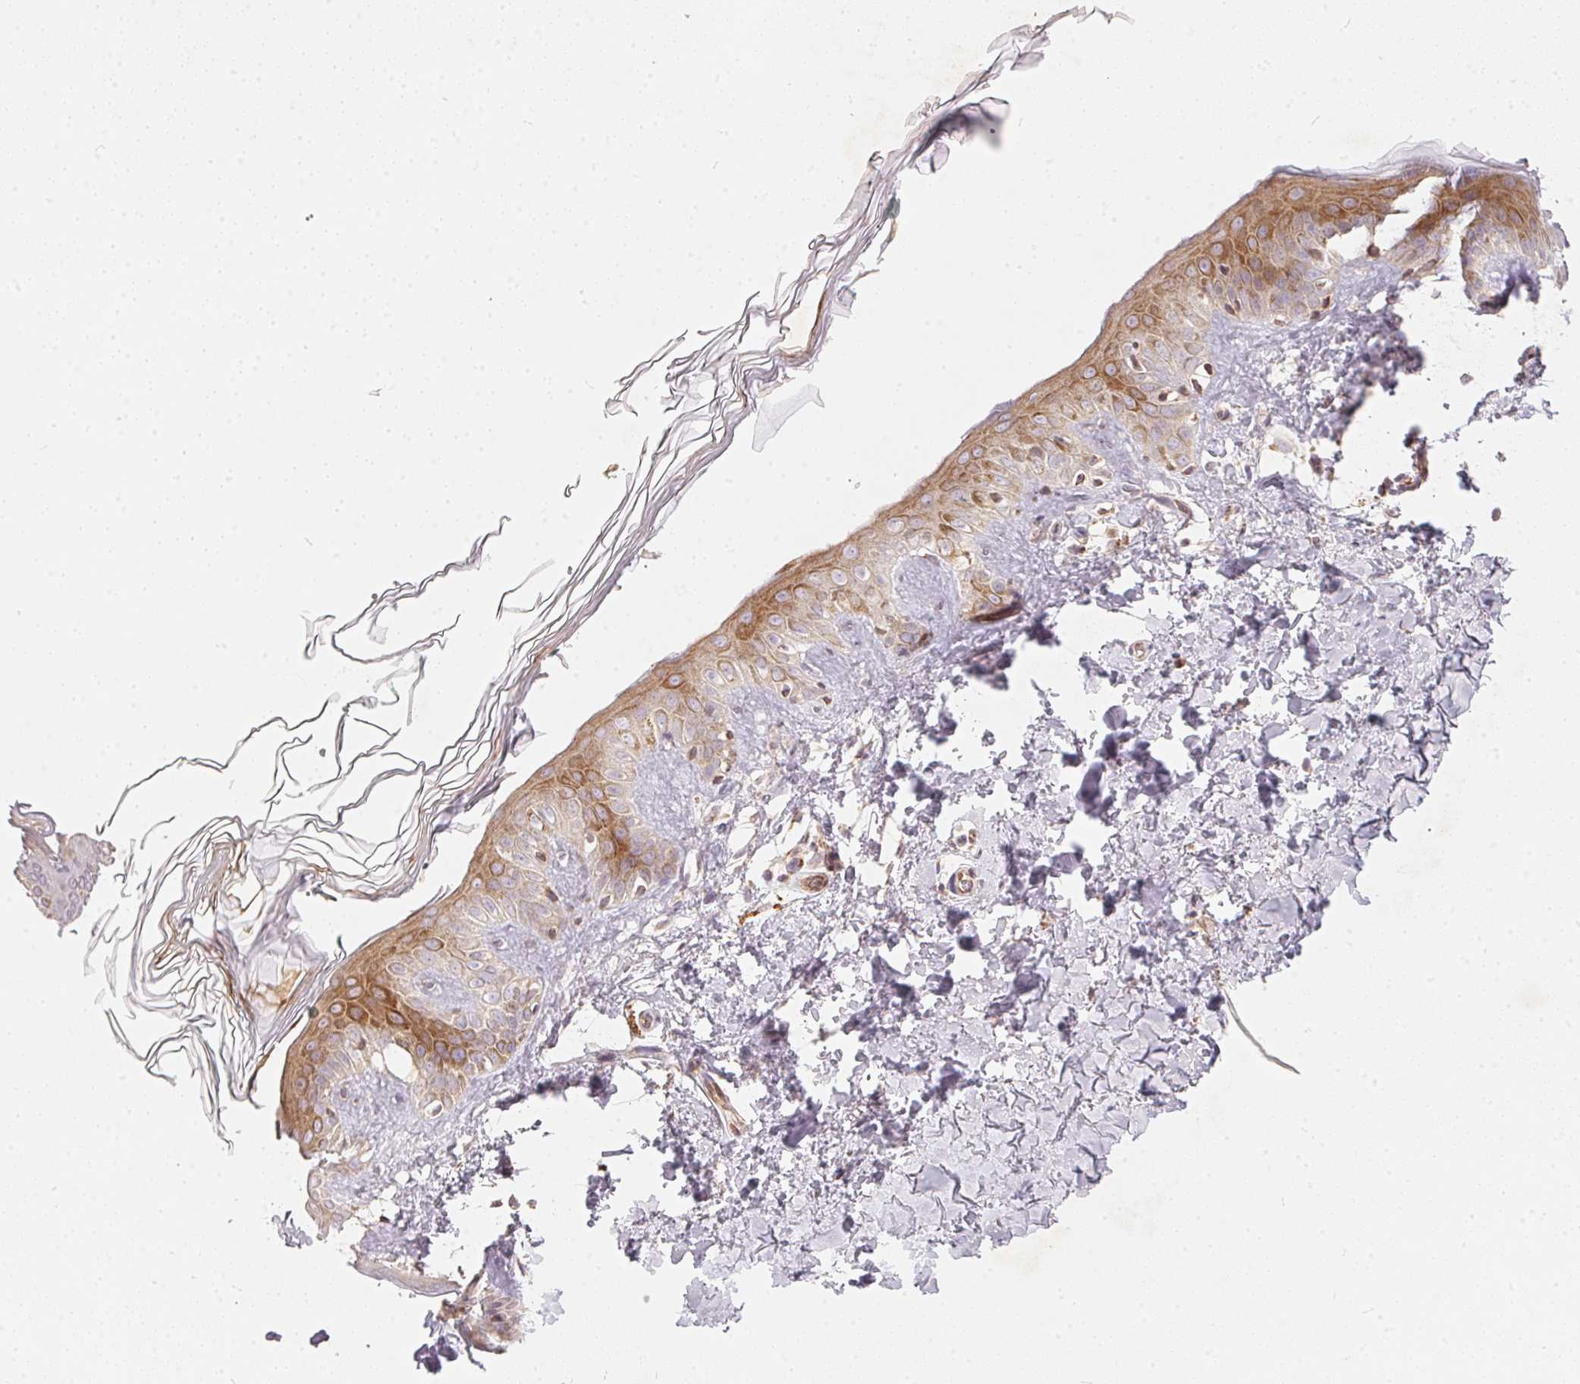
{"staining": {"intensity": "moderate", "quantity": "<25%", "location": "cytoplasmic/membranous"}, "tissue": "skin", "cell_type": "Fibroblasts", "image_type": "normal", "snomed": [{"axis": "morphology", "description": "Normal tissue, NOS"}, {"axis": "topography", "description": "Skin"}, {"axis": "topography", "description": "Peripheral nerve tissue"}], "caption": "Fibroblasts reveal low levels of moderate cytoplasmic/membranous expression in approximately <25% of cells in normal skin. The staining was performed using DAB, with brown indicating positive protein expression. Nuclei are stained blue with hematoxylin.", "gene": "VWA5B2", "patient": {"sex": "female", "age": 45}}